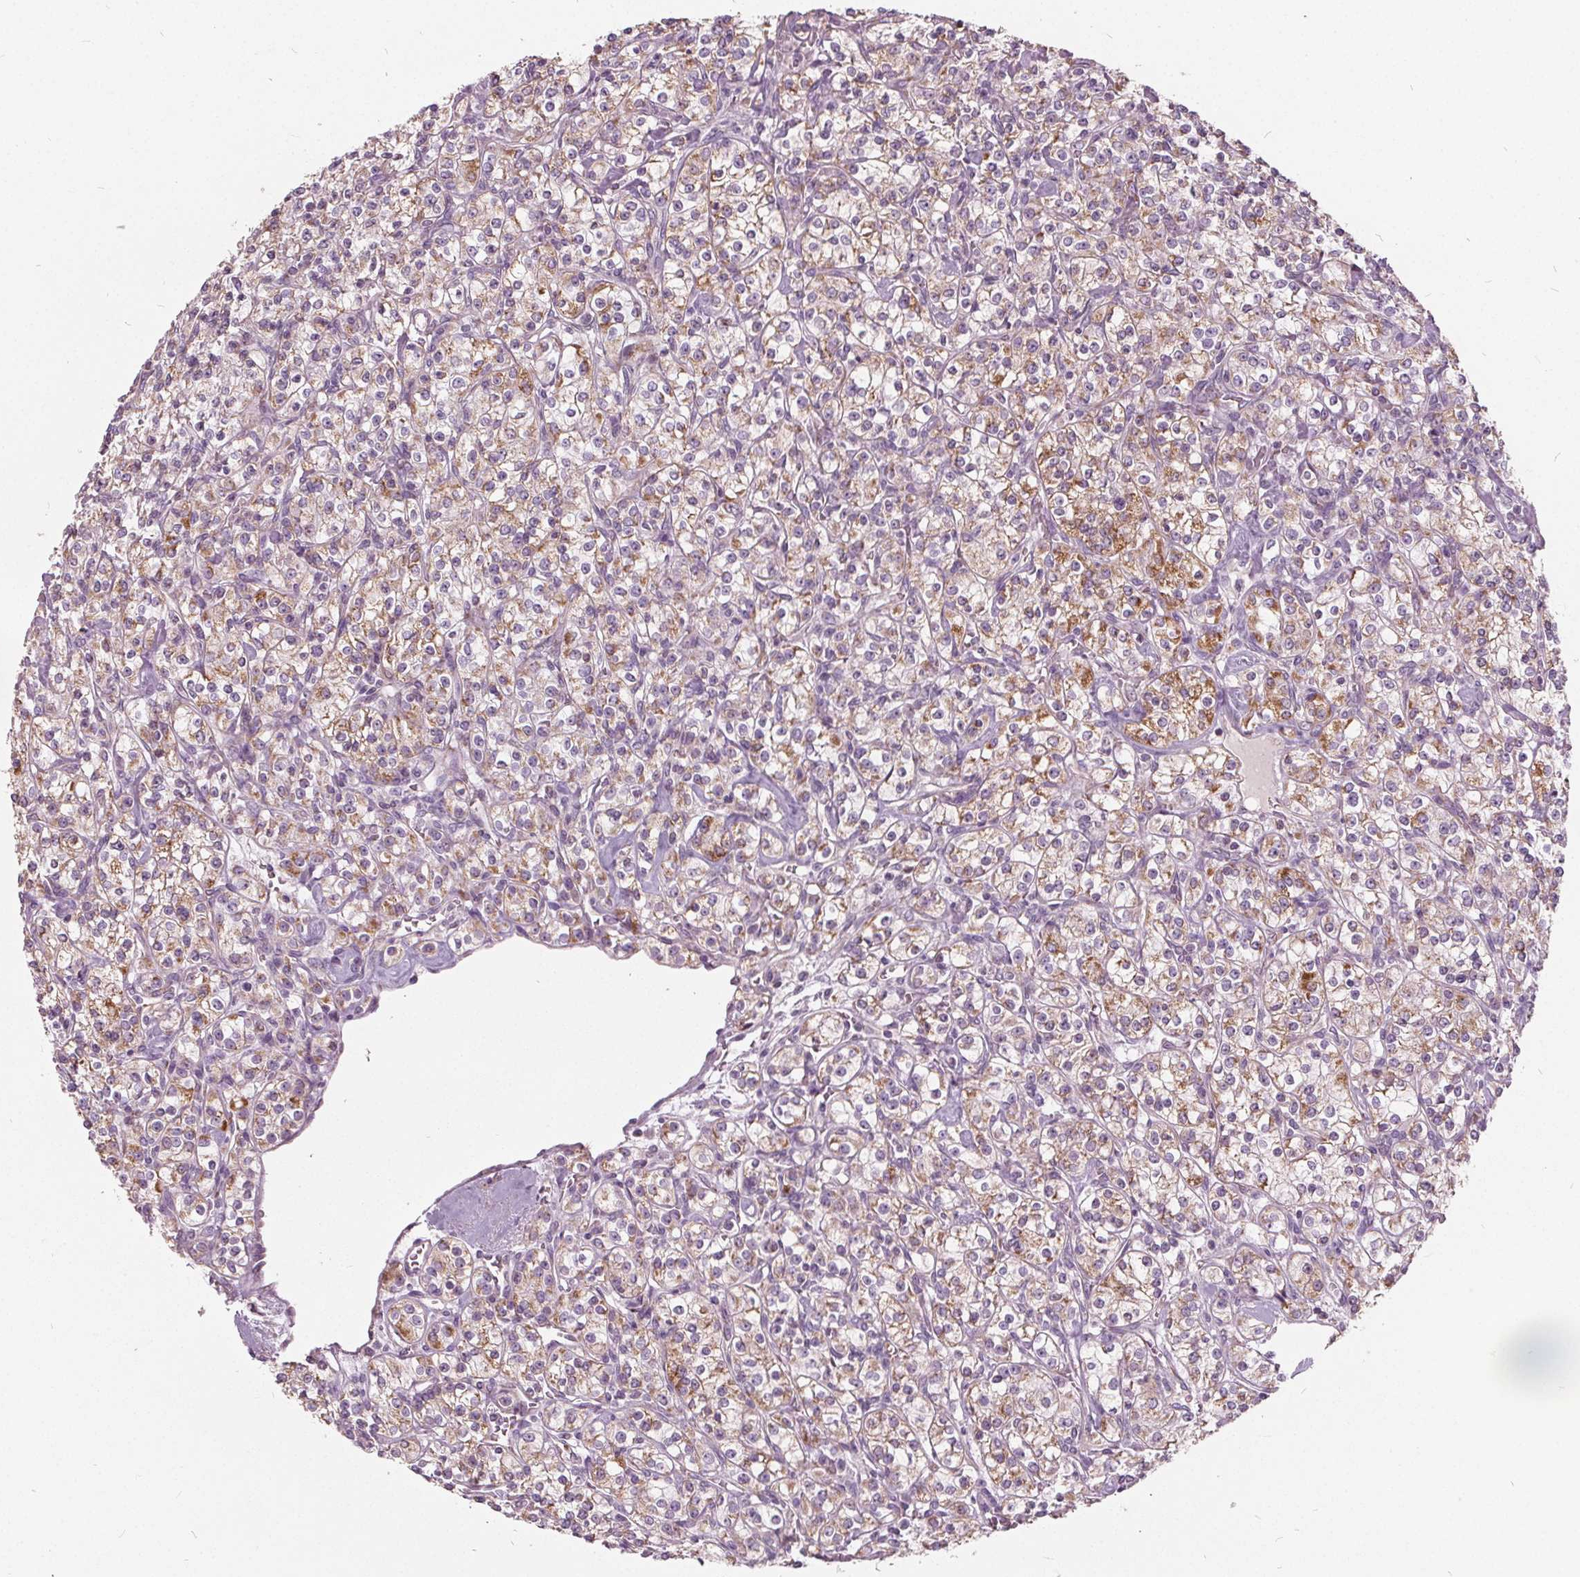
{"staining": {"intensity": "weak", "quantity": ">75%", "location": "cytoplasmic/membranous"}, "tissue": "renal cancer", "cell_type": "Tumor cells", "image_type": "cancer", "snomed": [{"axis": "morphology", "description": "Adenocarcinoma, NOS"}, {"axis": "topography", "description": "Kidney"}], "caption": "Immunohistochemical staining of human adenocarcinoma (renal) reveals weak cytoplasmic/membranous protein positivity in approximately >75% of tumor cells.", "gene": "ECI2", "patient": {"sex": "male", "age": 77}}